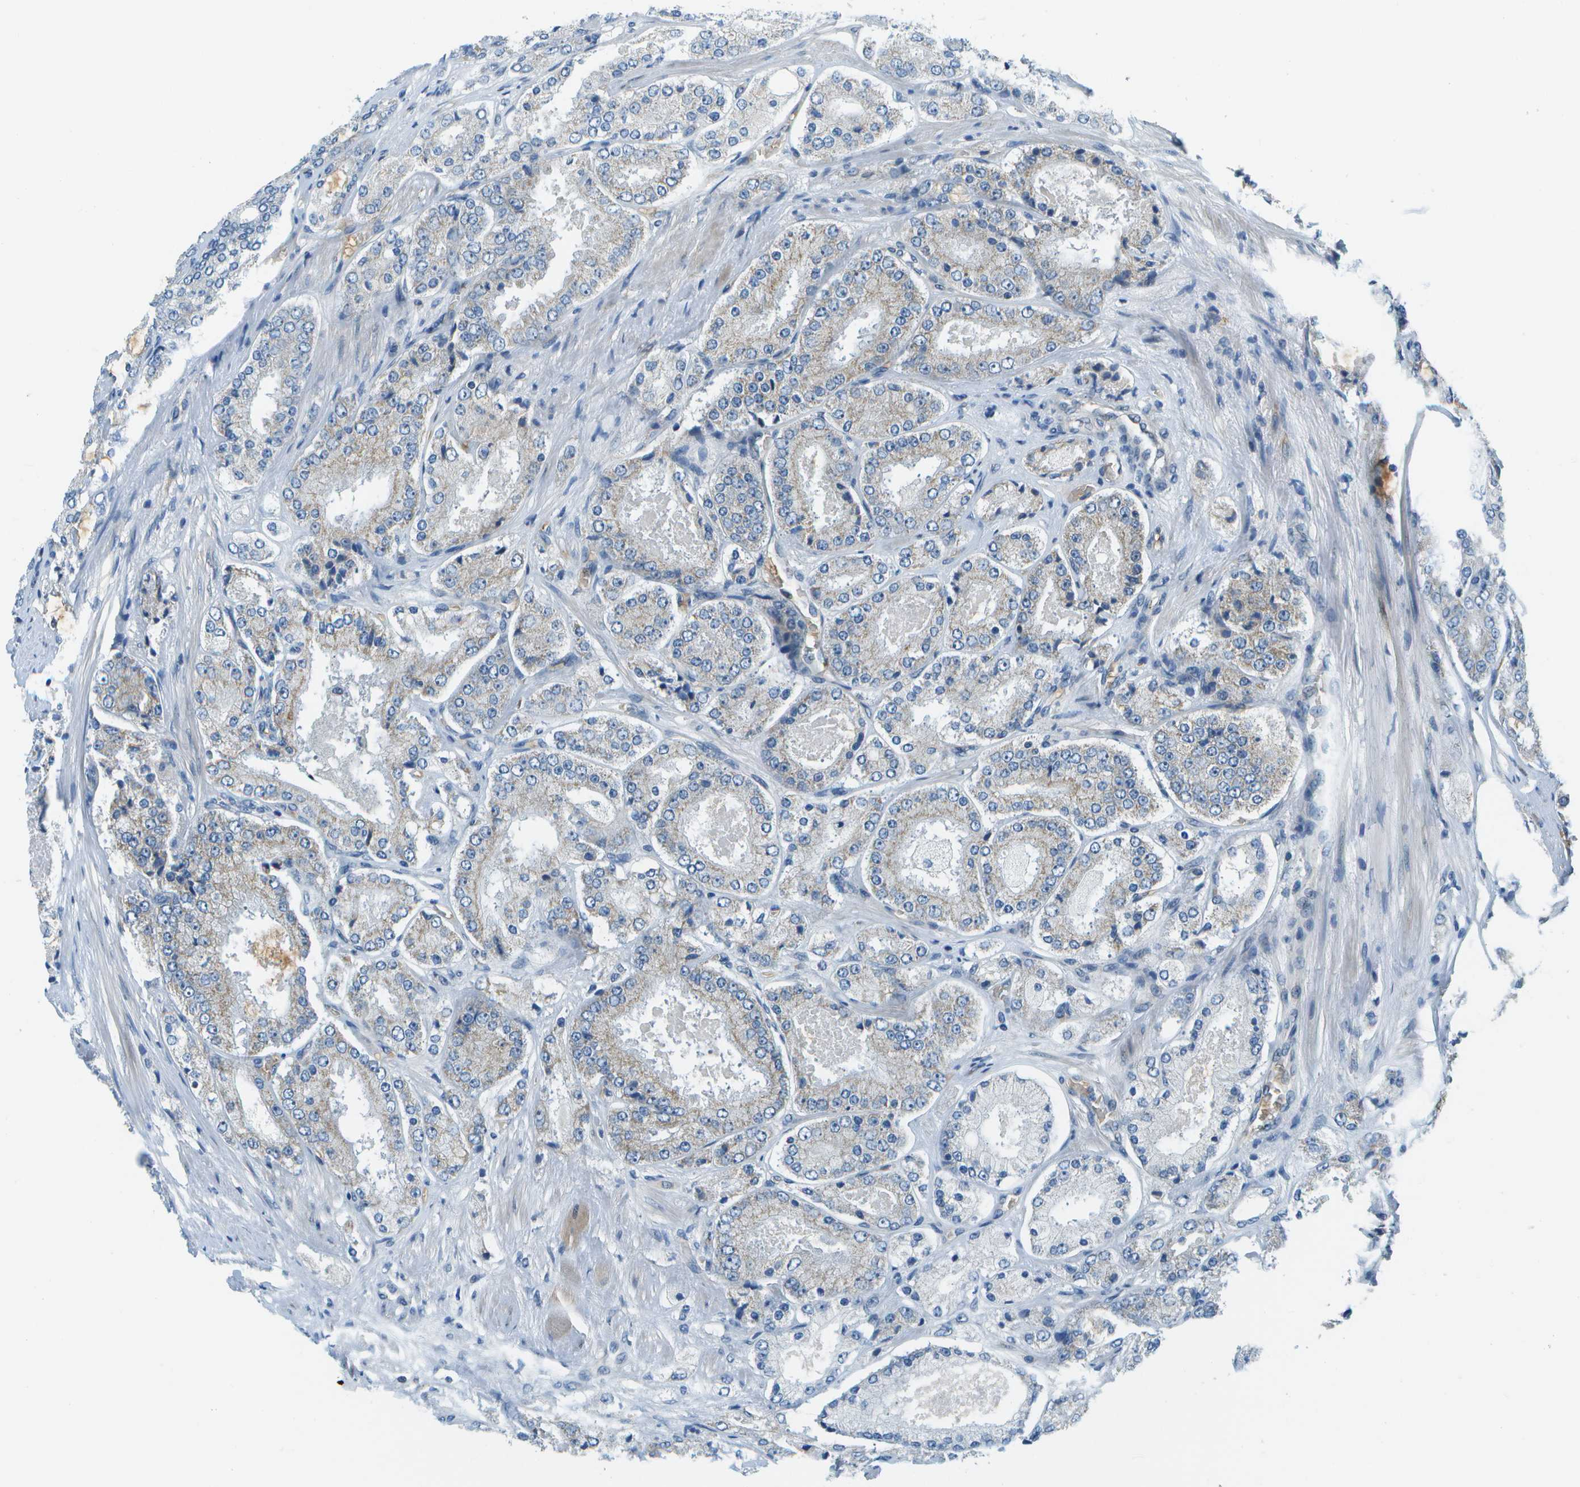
{"staining": {"intensity": "weak", "quantity": "<25%", "location": "cytoplasmic/membranous"}, "tissue": "prostate cancer", "cell_type": "Tumor cells", "image_type": "cancer", "snomed": [{"axis": "morphology", "description": "Adenocarcinoma, High grade"}, {"axis": "topography", "description": "Prostate"}], "caption": "Immunohistochemical staining of human prostate cancer demonstrates no significant expression in tumor cells.", "gene": "CTIF", "patient": {"sex": "male", "age": 65}}